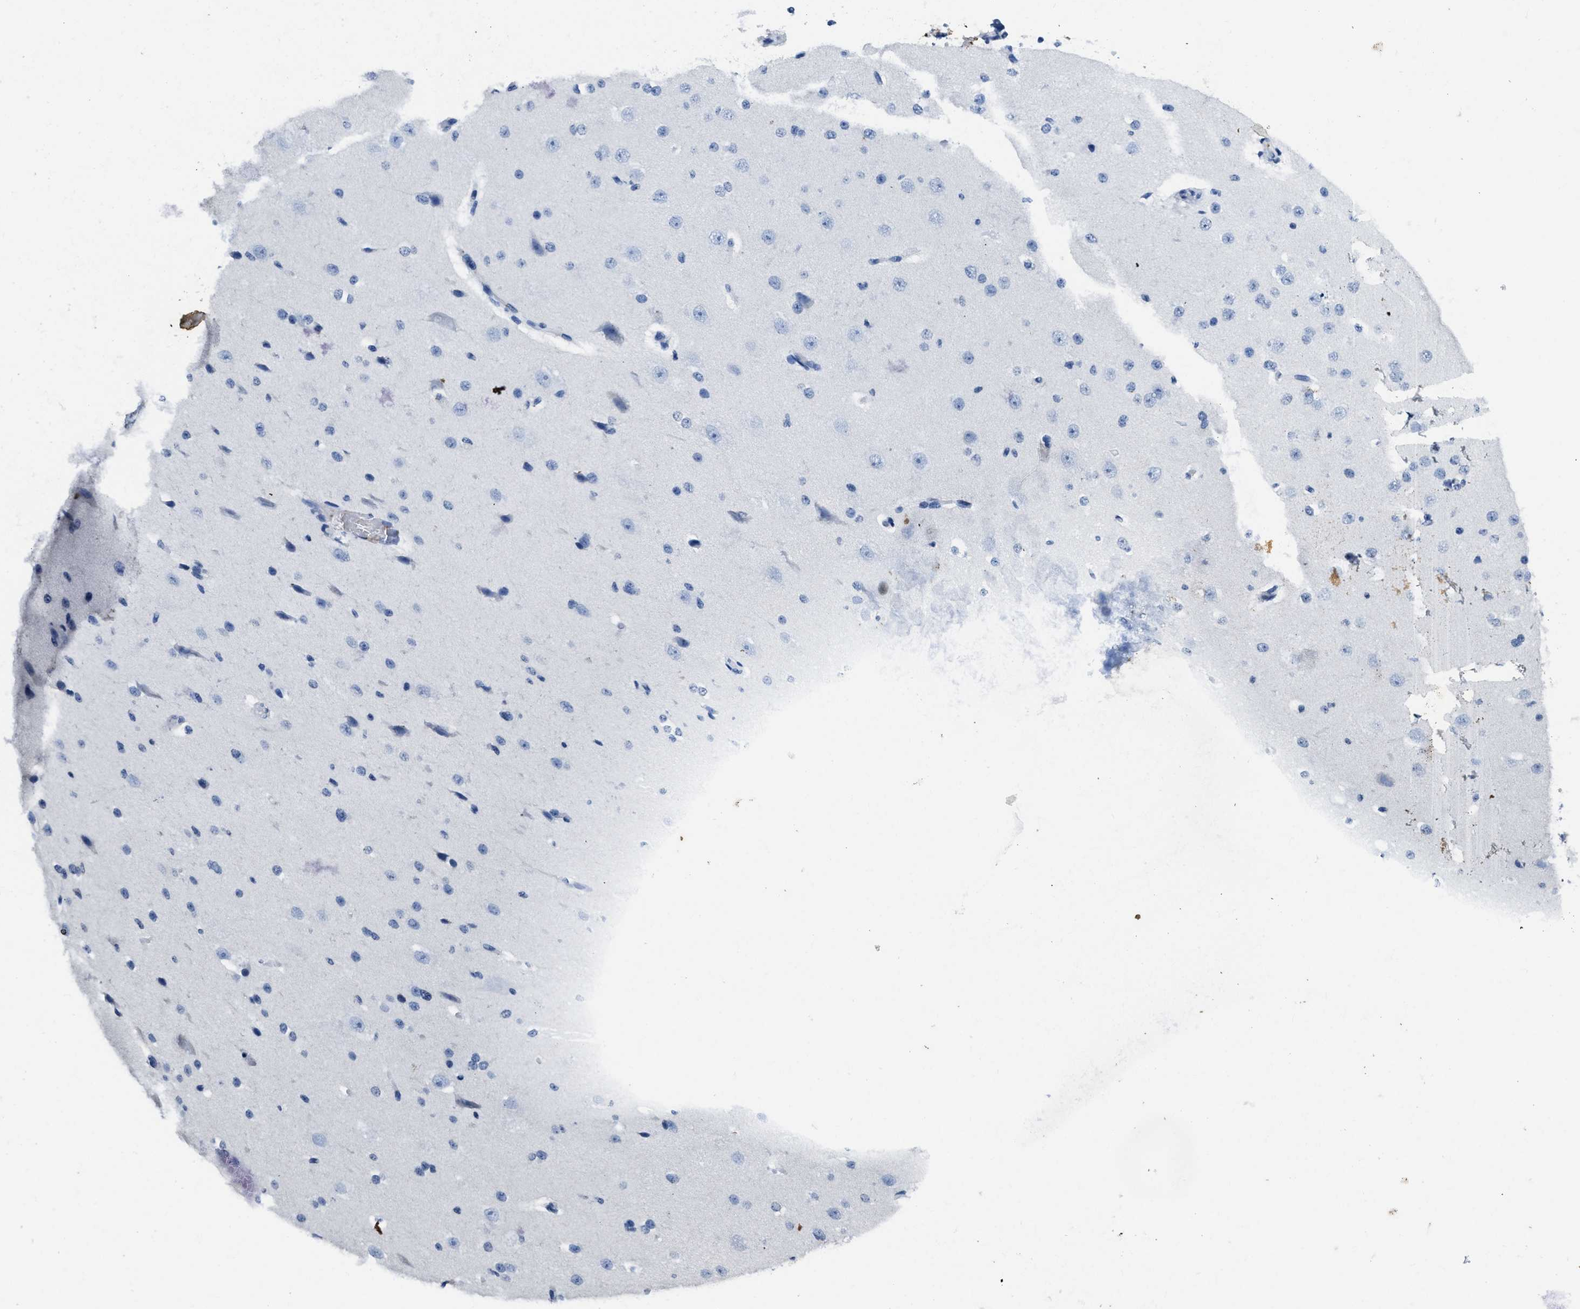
{"staining": {"intensity": "negative", "quantity": "none", "location": "none"}, "tissue": "cerebral cortex", "cell_type": "Endothelial cells", "image_type": "normal", "snomed": [{"axis": "morphology", "description": "Normal tissue, NOS"}, {"axis": "morphology", "description": "Developmental malformation"}, {"axis": "topography", "description": "Cerebral cortex"}], "caption": "Endothelial cells show no significant expression in unremarkable cerebral cortex. (Stains: DAB (3,3'-diaminobenzidine) IHC with hematoxylin counter stain, Microscopy: brightfield microscopy at high magnification).", "gene": "ITGA2B", "patient": {"sex": "female", "age": 30}}